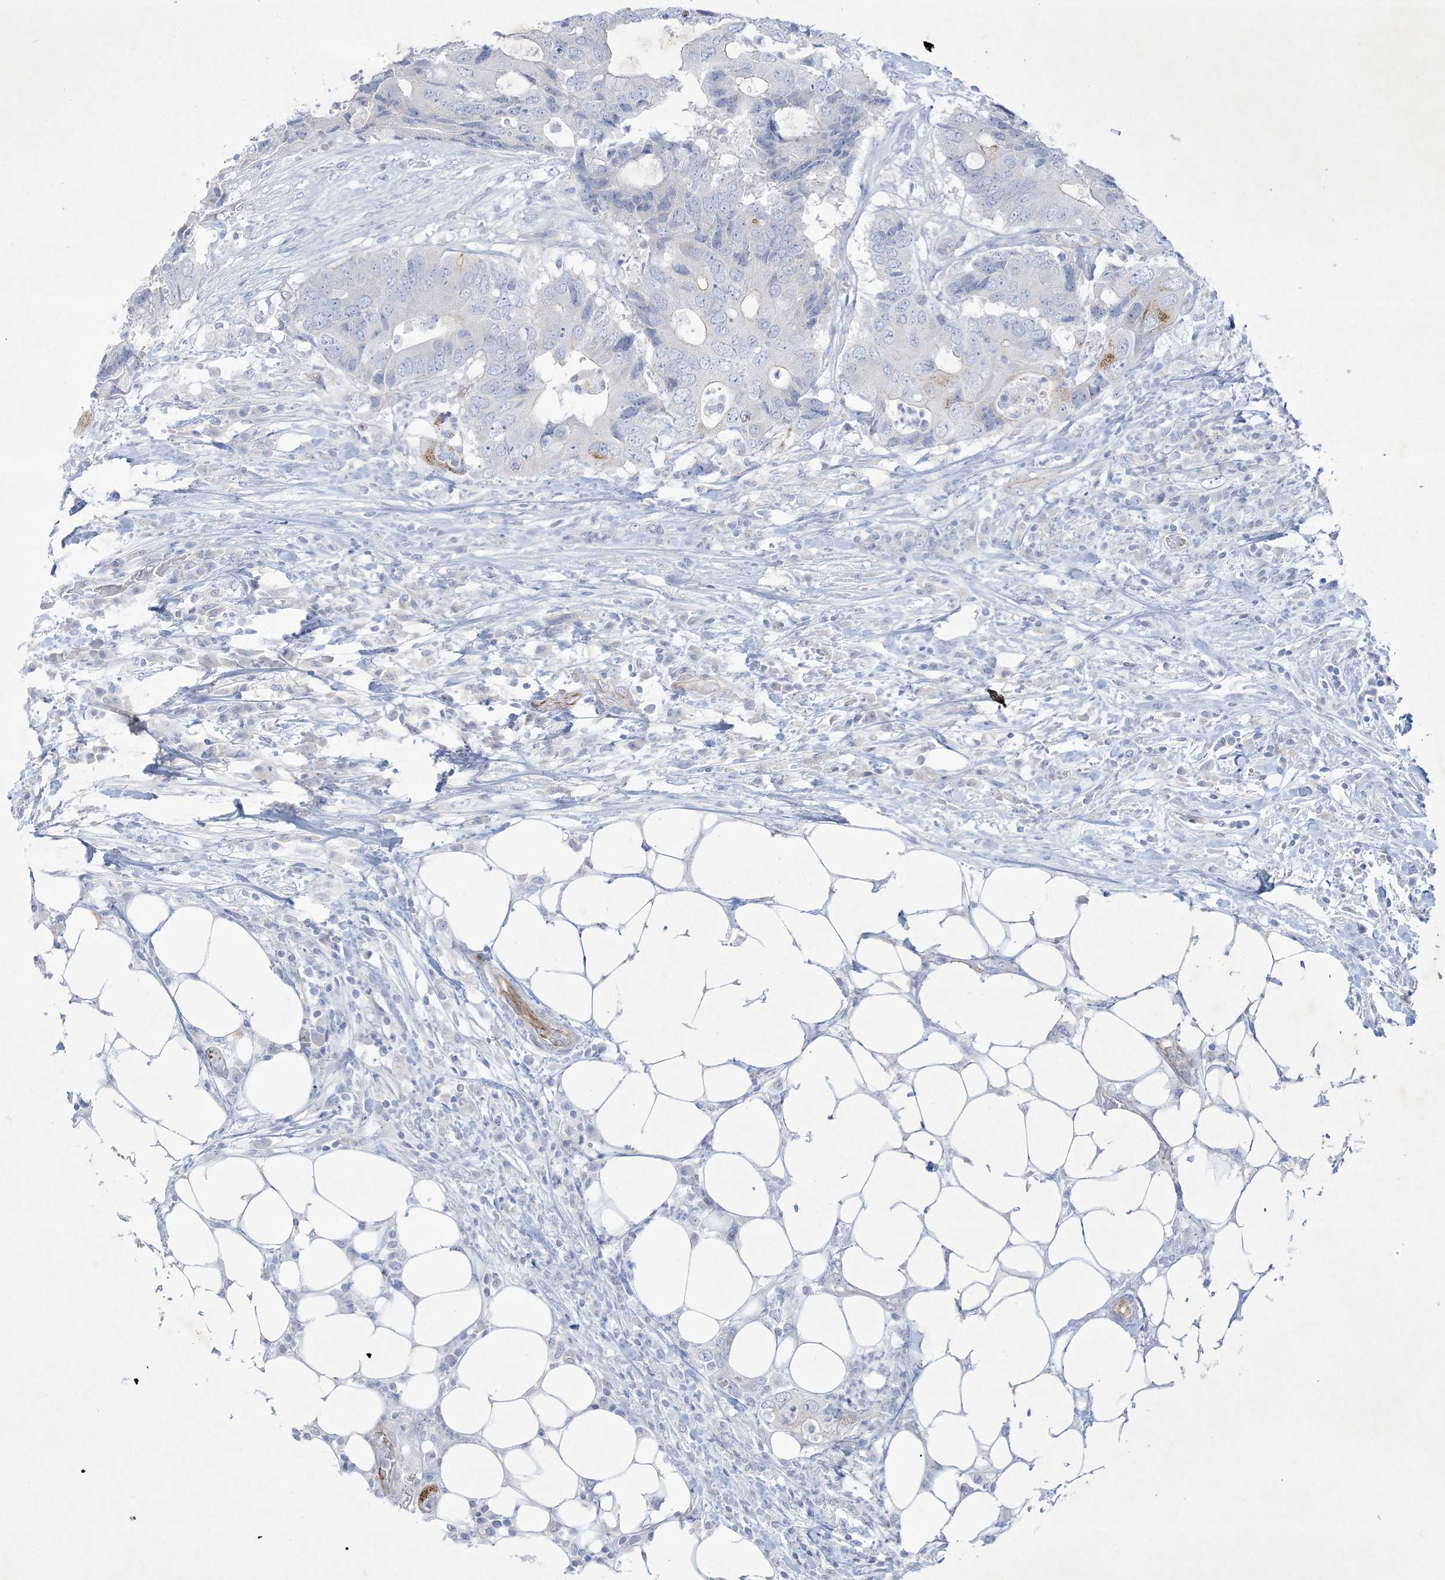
{"staining": {"intensity": "negative", "quantity": "none", "location": "none"}, "tissue": "colorectal cancer", "cell_type": "Tumor cells", "image_type": "cancer", "snomed": [{"axis": "morphology", "description": "Adenocarcinoma, NOS"}, {"axis": "topography", "description": "Colon"}], "caption": "High magnification brightfield microscopy of colorectal cancer stained with DAB (brown) and counterstained with hematoxylin (blue): tumor cells show no significant positivity.", "gene": "B3GNT7", "patient": {"sex": "male", "age": 71}}